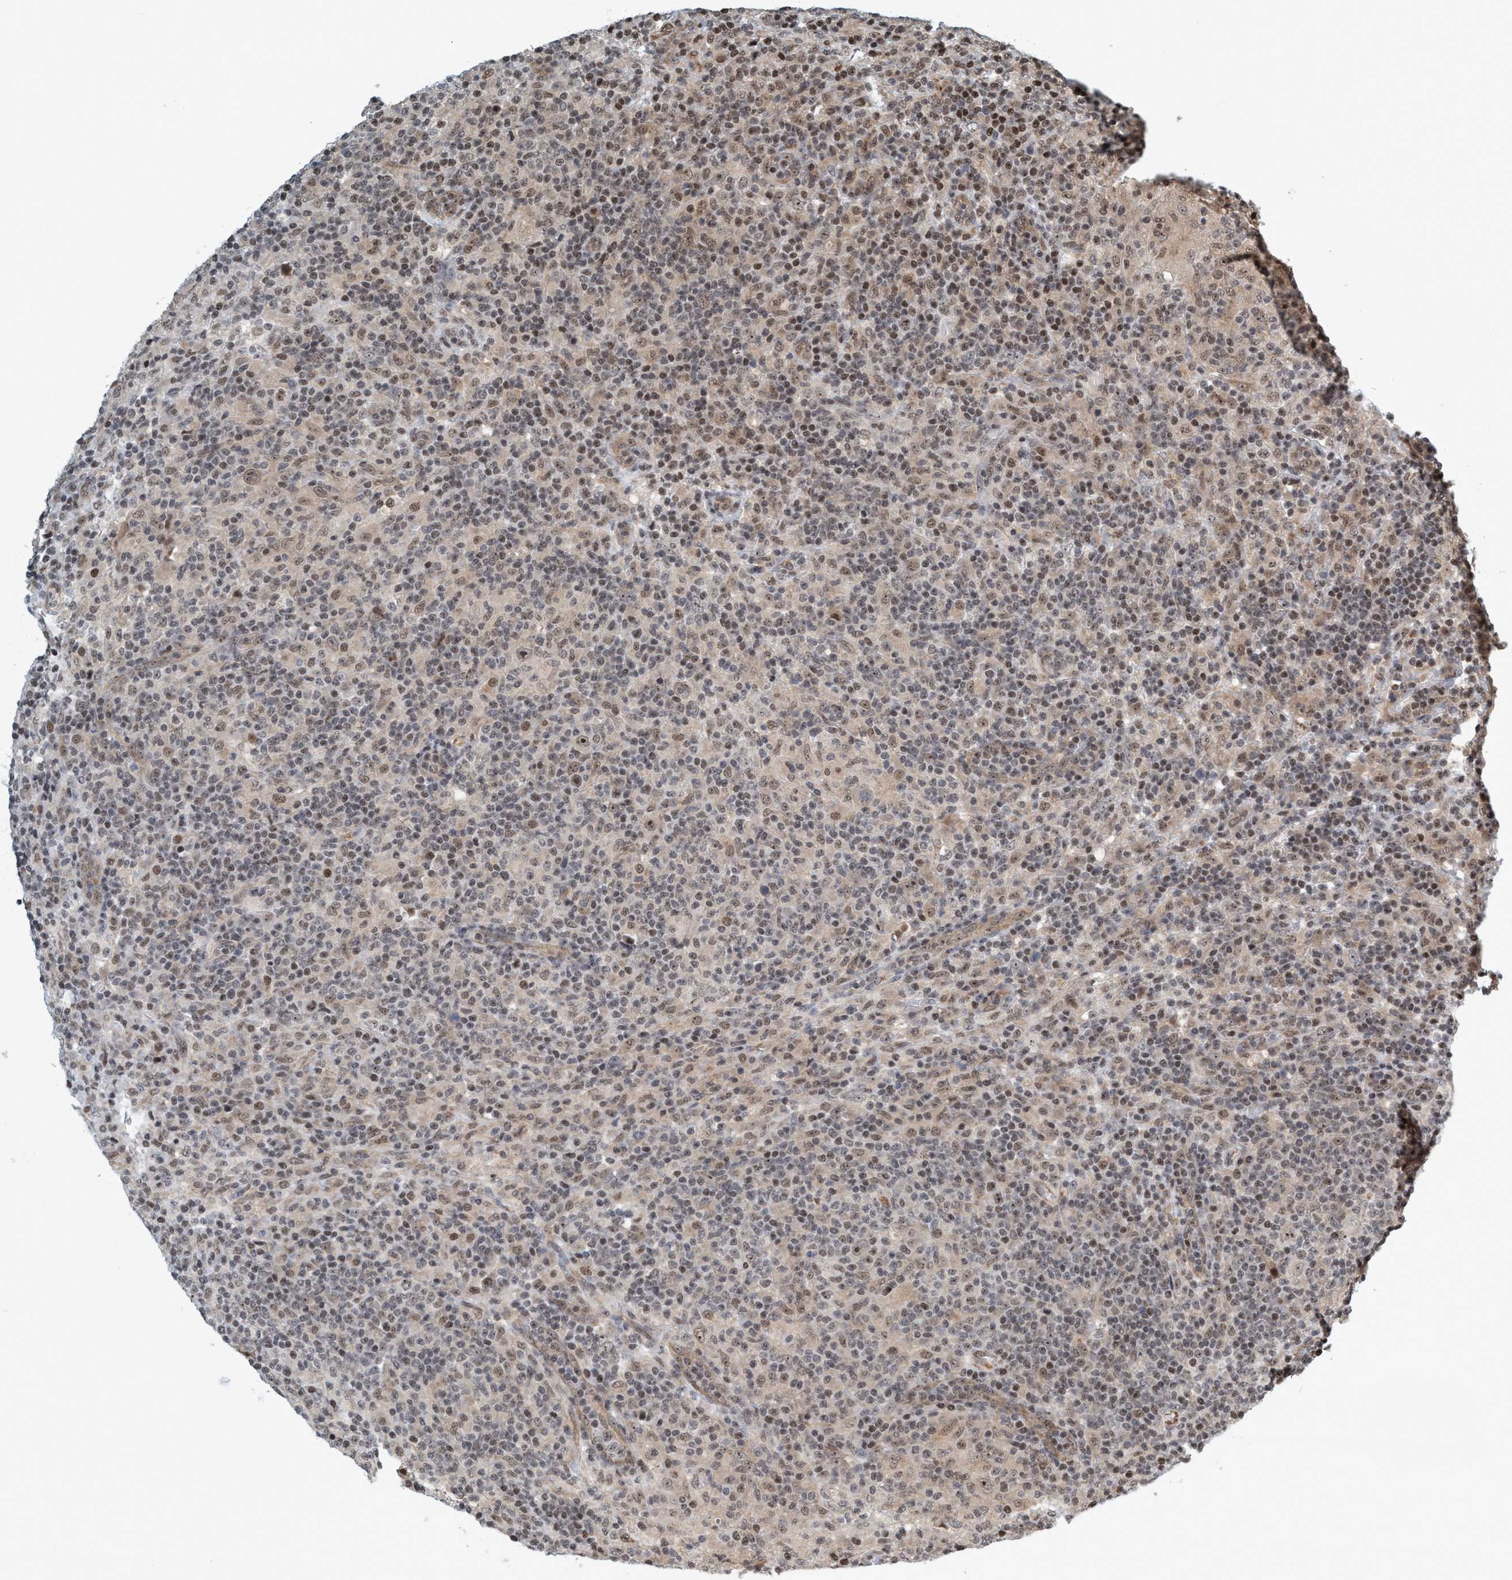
{"staining": {"intensity": "moderate", "quantity": ">75%", "location": "nuclear"}, "tissue": "lymphoma", "cell_type": "Tumor cells", "image_type": "cancer", "snomed": [{"axis": "morphology", "description": "Hodgkin's disease, NOS"}, {"axis": "topography", "description": "Lymph node"}], "caption": "High-power microscopy captured an immunohistochemistry image of Hodgkin's disease, revealing moderate nuclear staining in approximately >75% of tumor cells.", "gene": "SMCR8", "patient": {"sex": "male", "age": 70}}